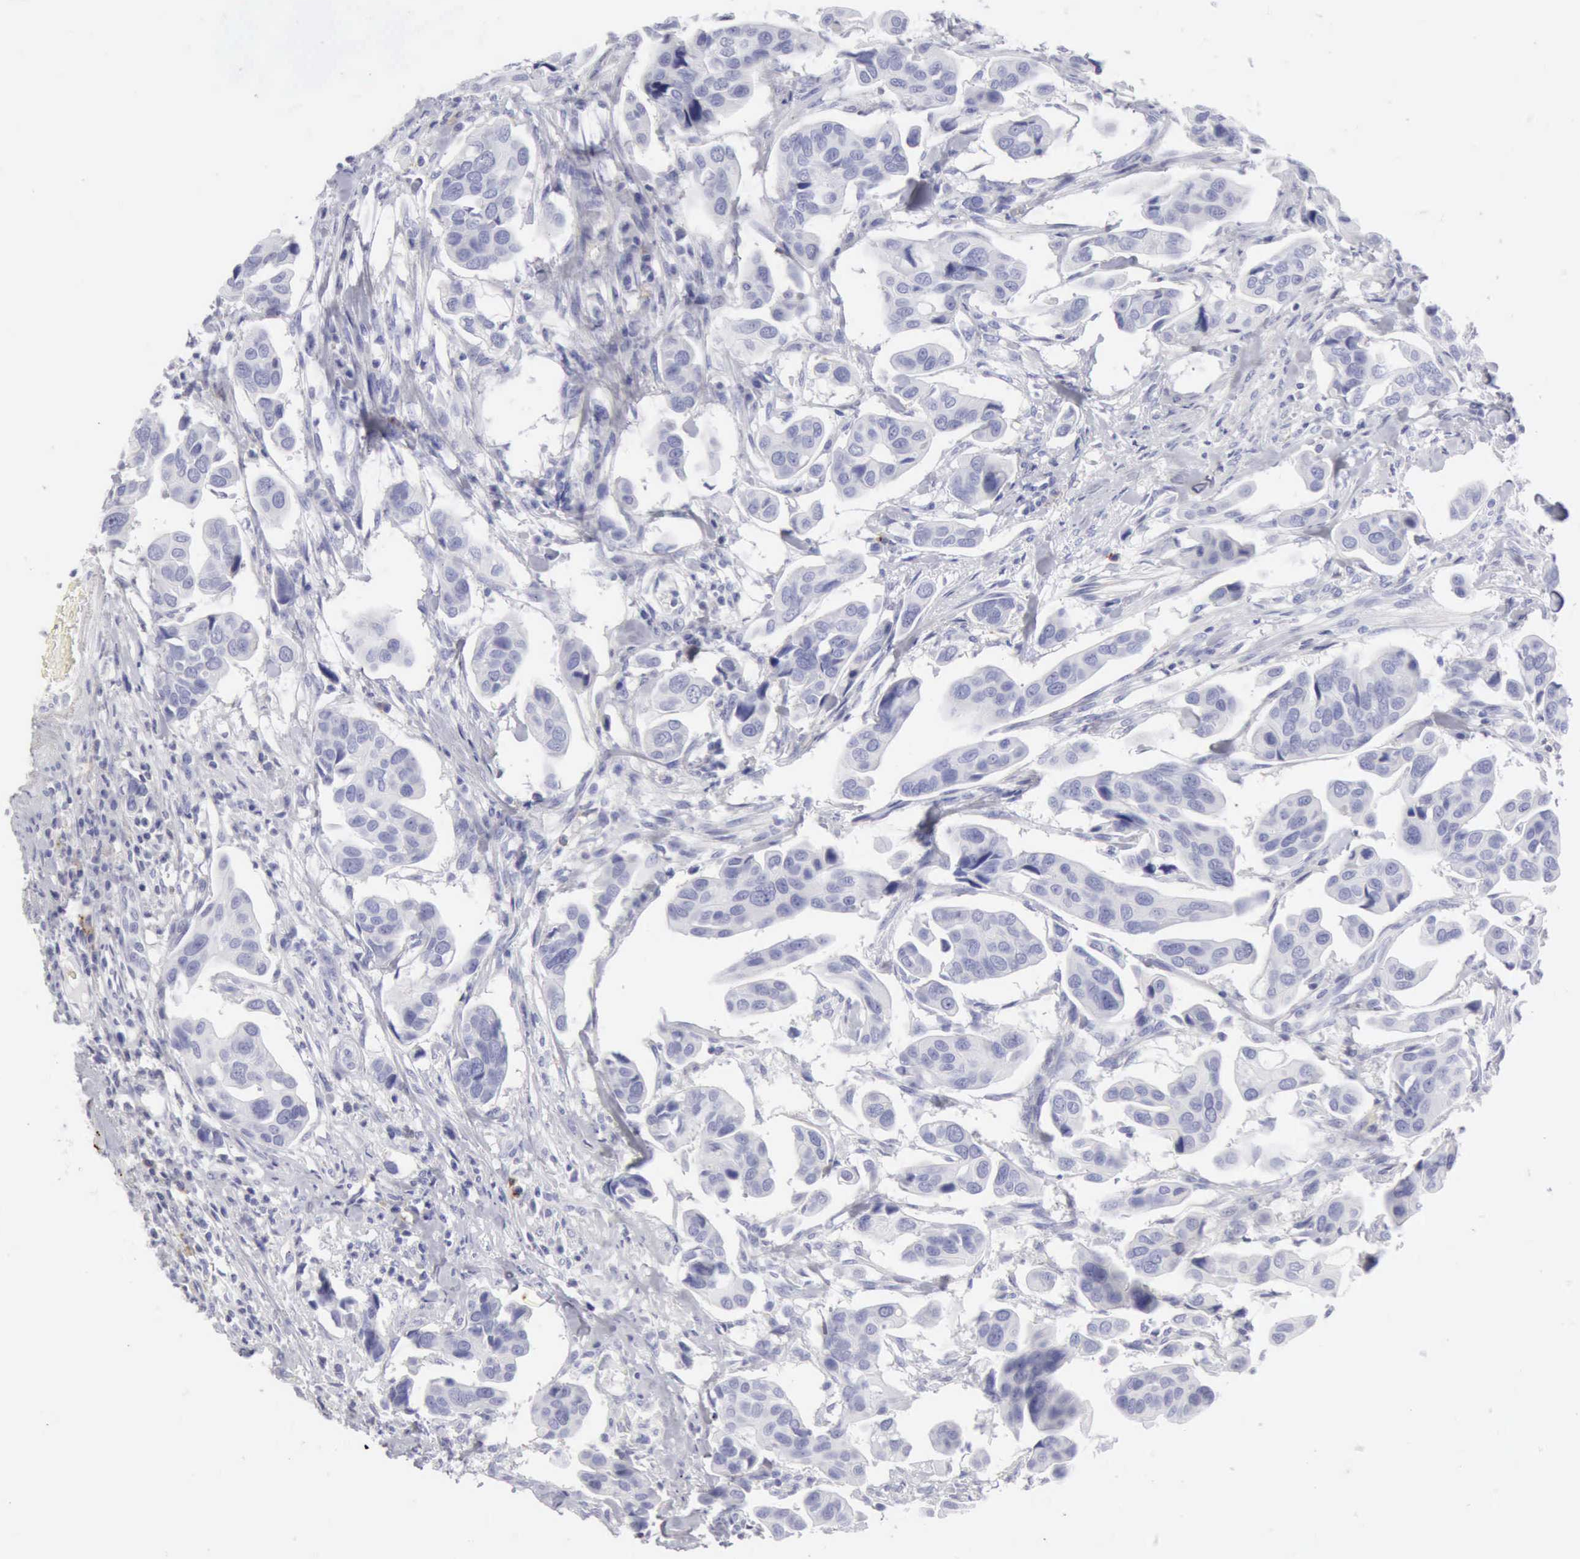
{"staining": {"intensity": "negative", "quantity": "none", "location": "none"}, "tissue": "urothelial cancer", "cell_type": "Tumor cells", "image_type": "cancer", "snomed": [{"axis": "morphology", "description": "Adenocarcinoma, NOS"}, {"axis": "topography", "description": "Urinary bladder"}], "caption": "There is no significant staining in tumor cells of urothelial cancer.", "gene": "NCAM1", "patient": {"sex": "male", "age": 61}}